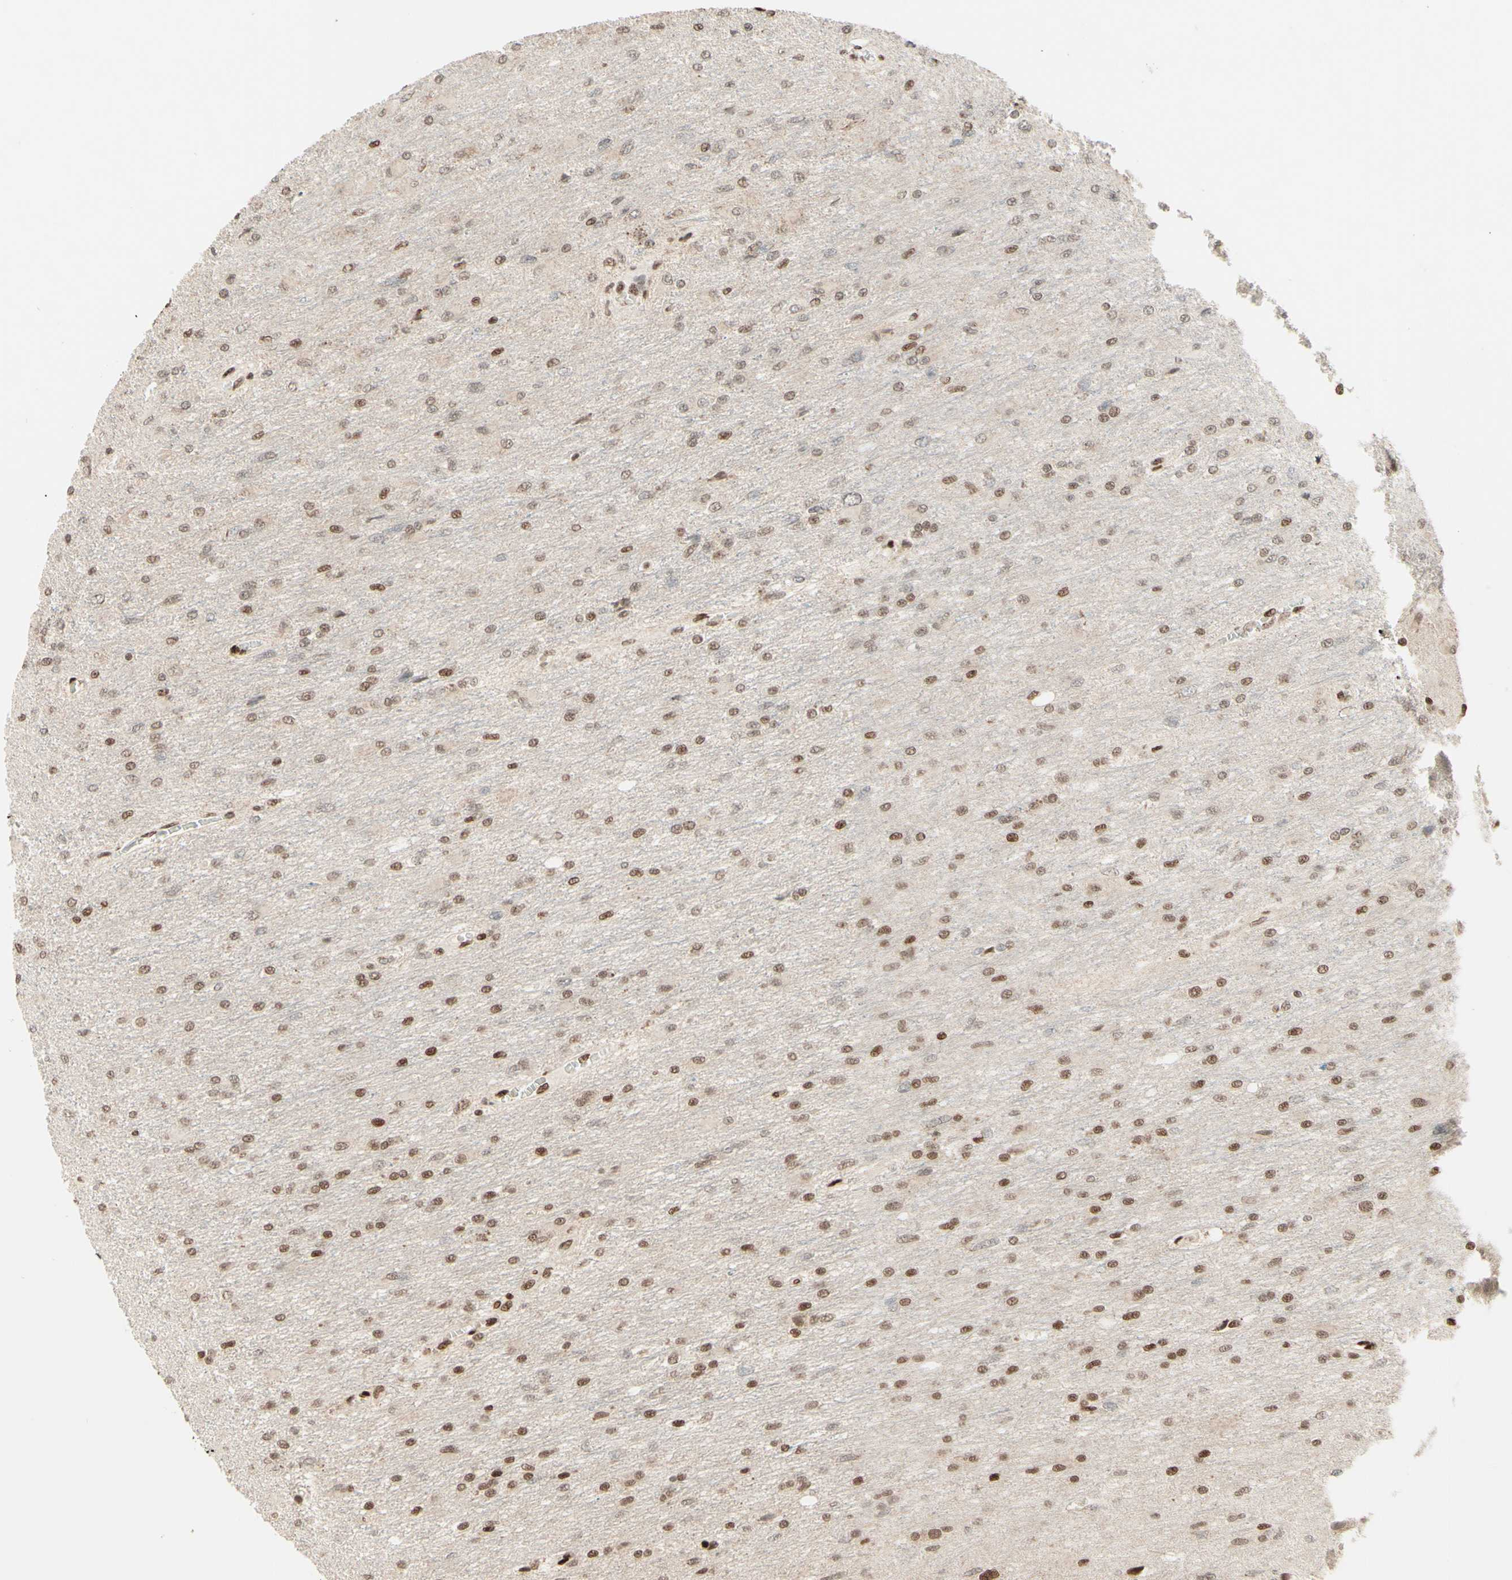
{"staining": {"intensity": "moderate", "quantity": "25%-75%", "location": "nuclear"}, "tissue": "glioma", "cell_type": "Tumor cells", "image_type": "cancer", "snomed": [{"axis": "morphology", "description": "Glioma, malignant, High grade"}, {"axis": "topography", "description": "Cerebral cortex"}], "caption": "Tumor cells demonstrate moderate nuclear positivity in about 25%-75% of cells in malignant glioma (high-grade).", "gene": "NR3C1", "patient": {"sex": "female", "age": 36}}